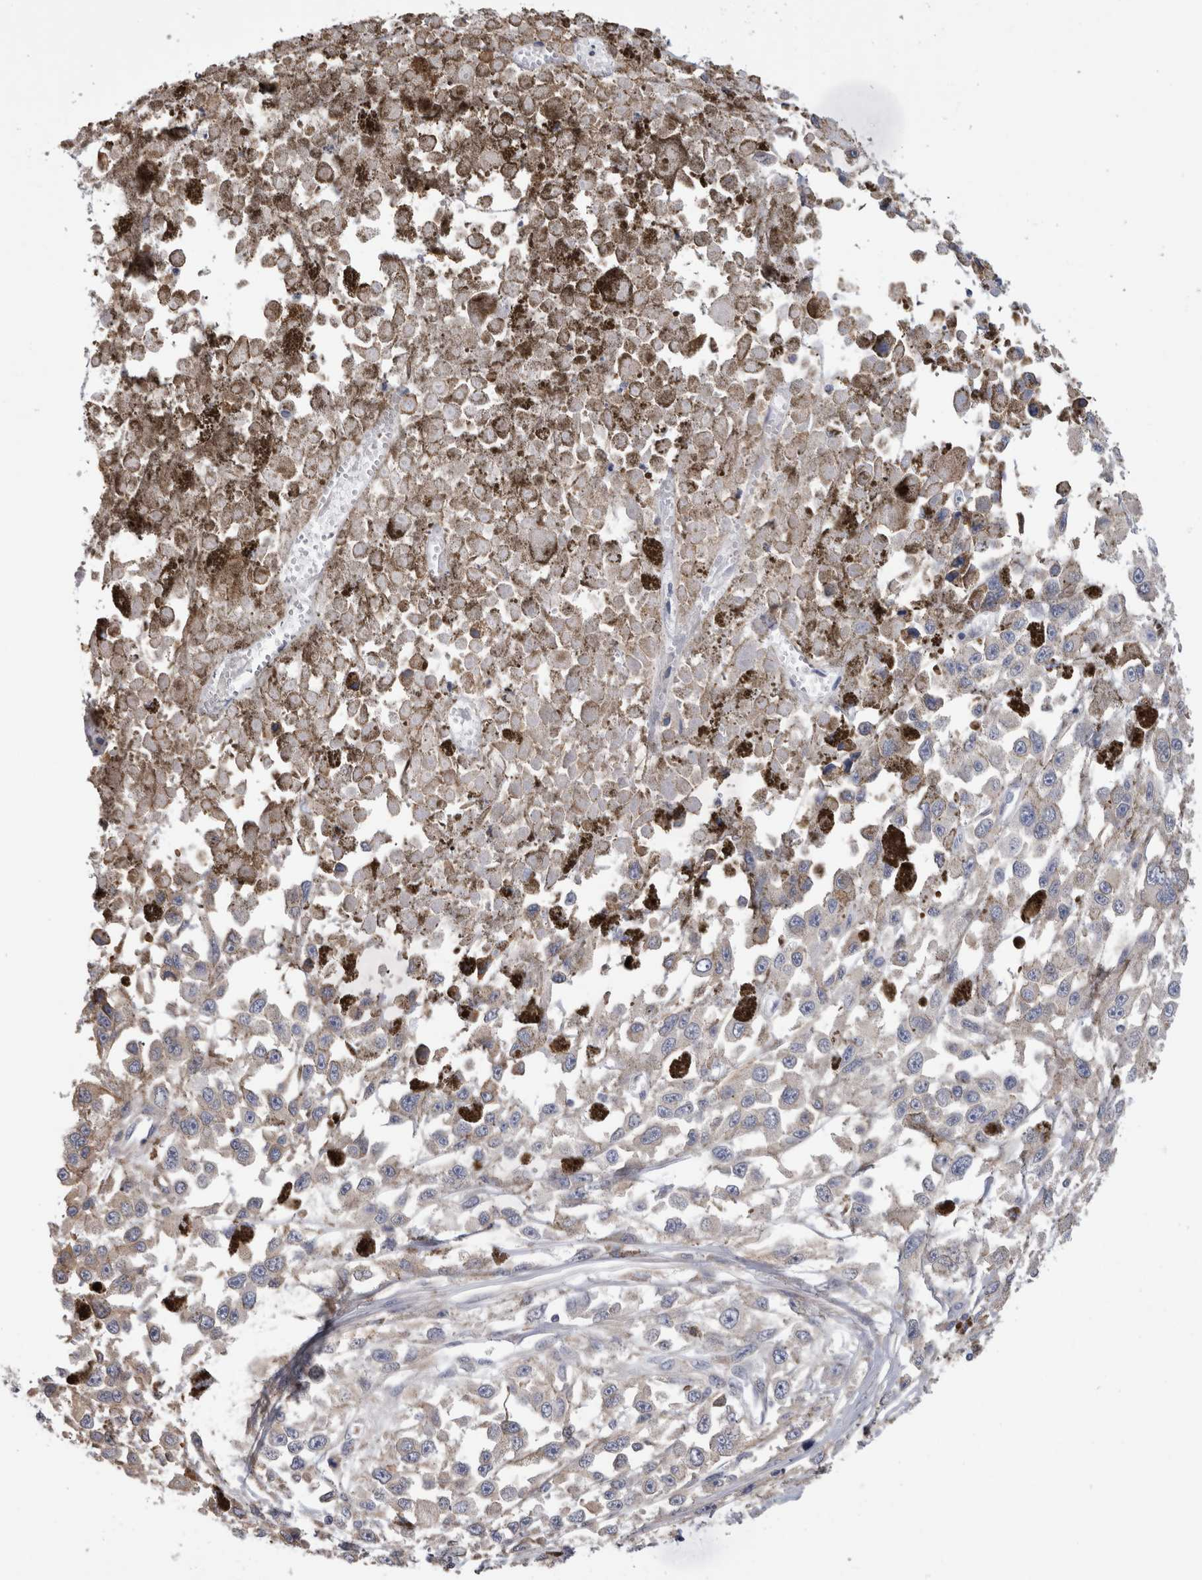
{"staining": {"intensity": "negative", "quantity": "none", "location": "none"}, "tissue": "melanoma", "cell_type": "Tumor cells", "image_type": "cancer", "snomed": [{"axis": "morphology", "description": "Malignant melanoma, Metastatic site"}, {"axis": "topography", "description": "Lymph node"}], "caption": "This is an immunohistochemistry histopathology image of human melanoma. There is no expression in tumor cells.", "gene": "SMAP2", "patient": {"sex": "male", "age": 59}}